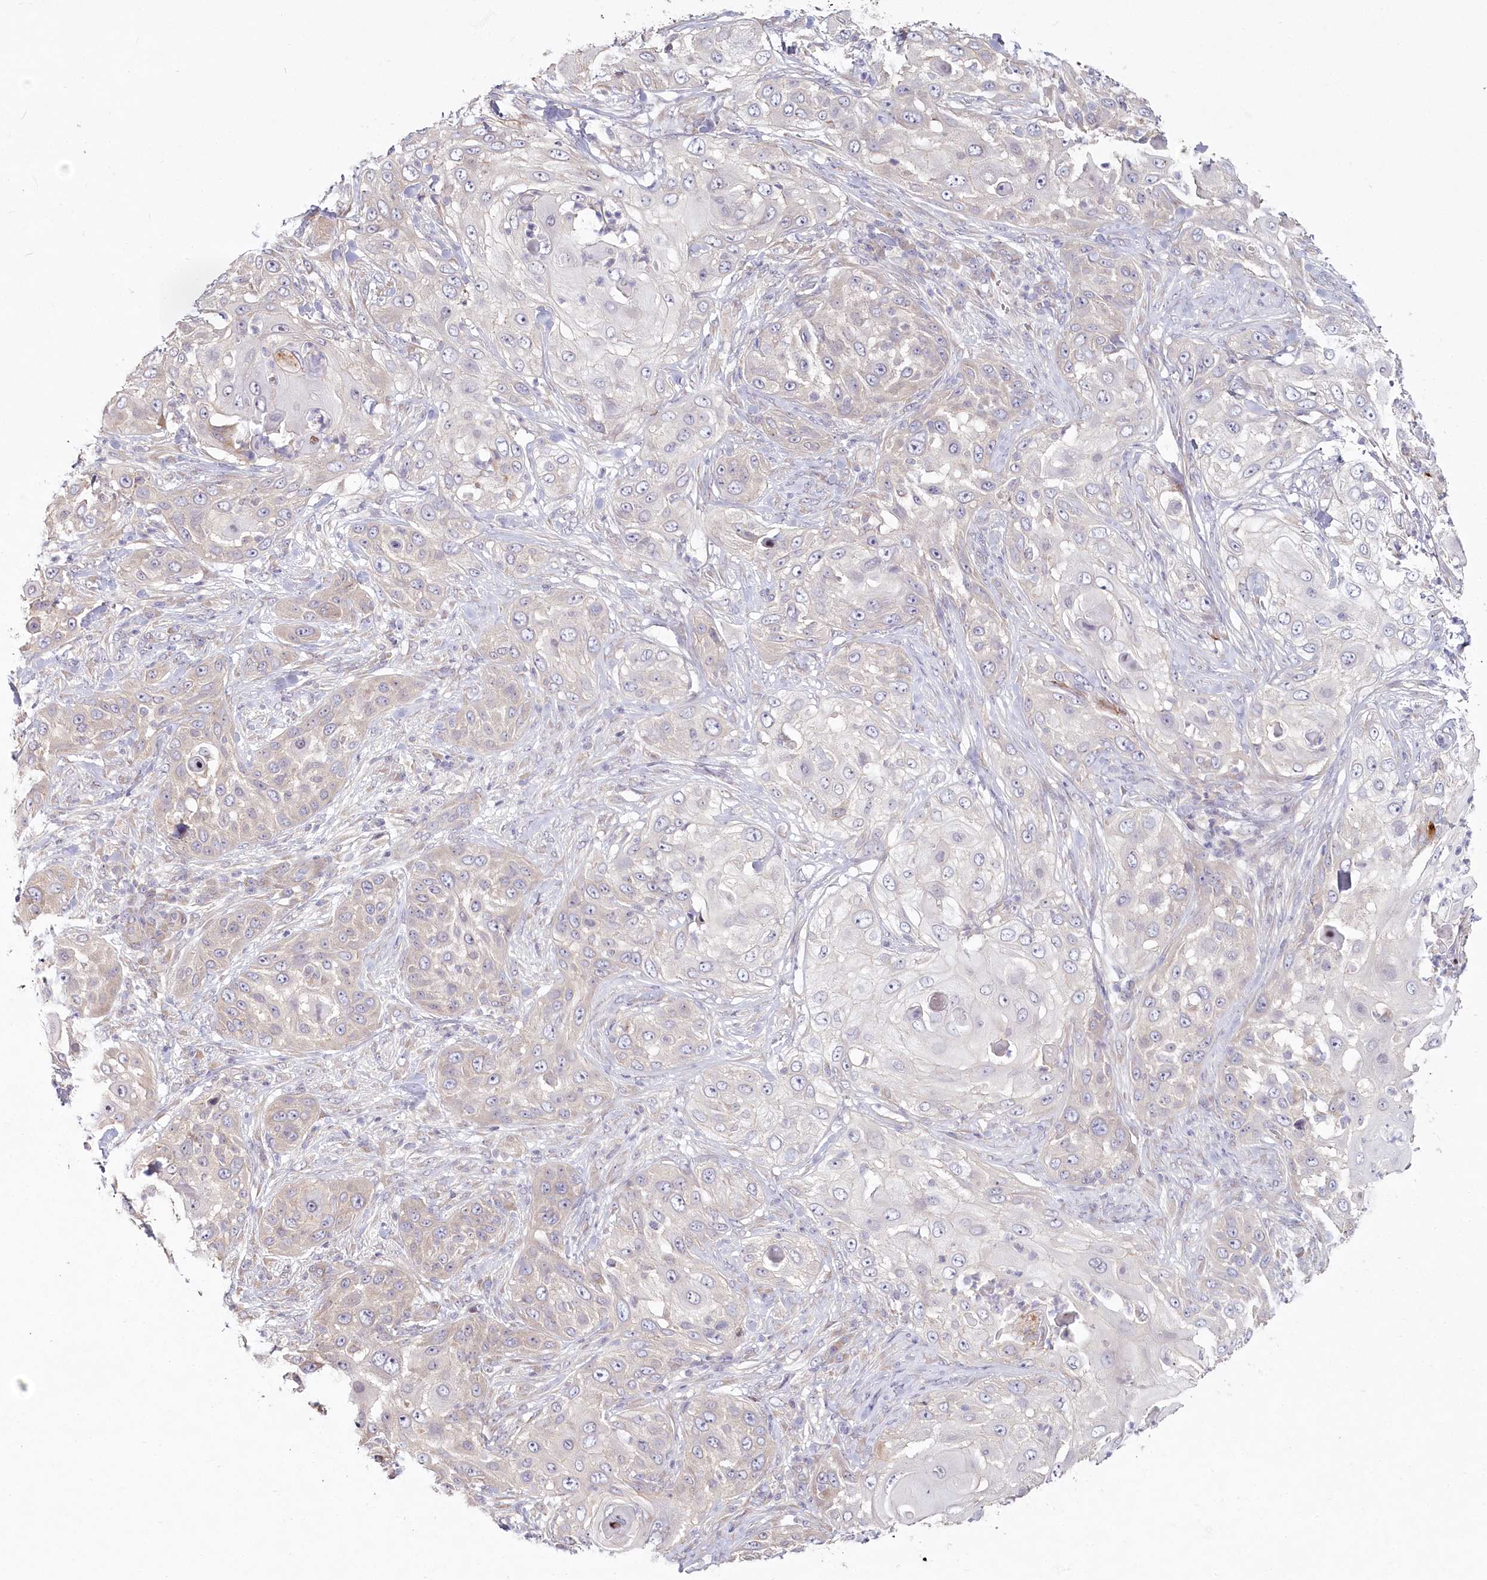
{"staining": {"intensity": "negative", "quantity": "none", "location": "none"}, "tissue": "skin cancer", "cell_type": "Tumor cells", "image_type": "cancer", "snomed": [{"axis": "morphology", "description": "Squamous cell carcinoma, NOS"}, {"axis": "topography", "description": "Skin"}], "caption": "Immunohistochemical staining of human skin cancer demonstrates no significant positivity in tumor cells. Brightfield microscopy of immunohistochemistry (IHC) stained with DAB (brown) and hematoxylin (blue), captured at high magnification.", "gene": "SPINK13", "patient": {"sex": "female", "age": 44}}